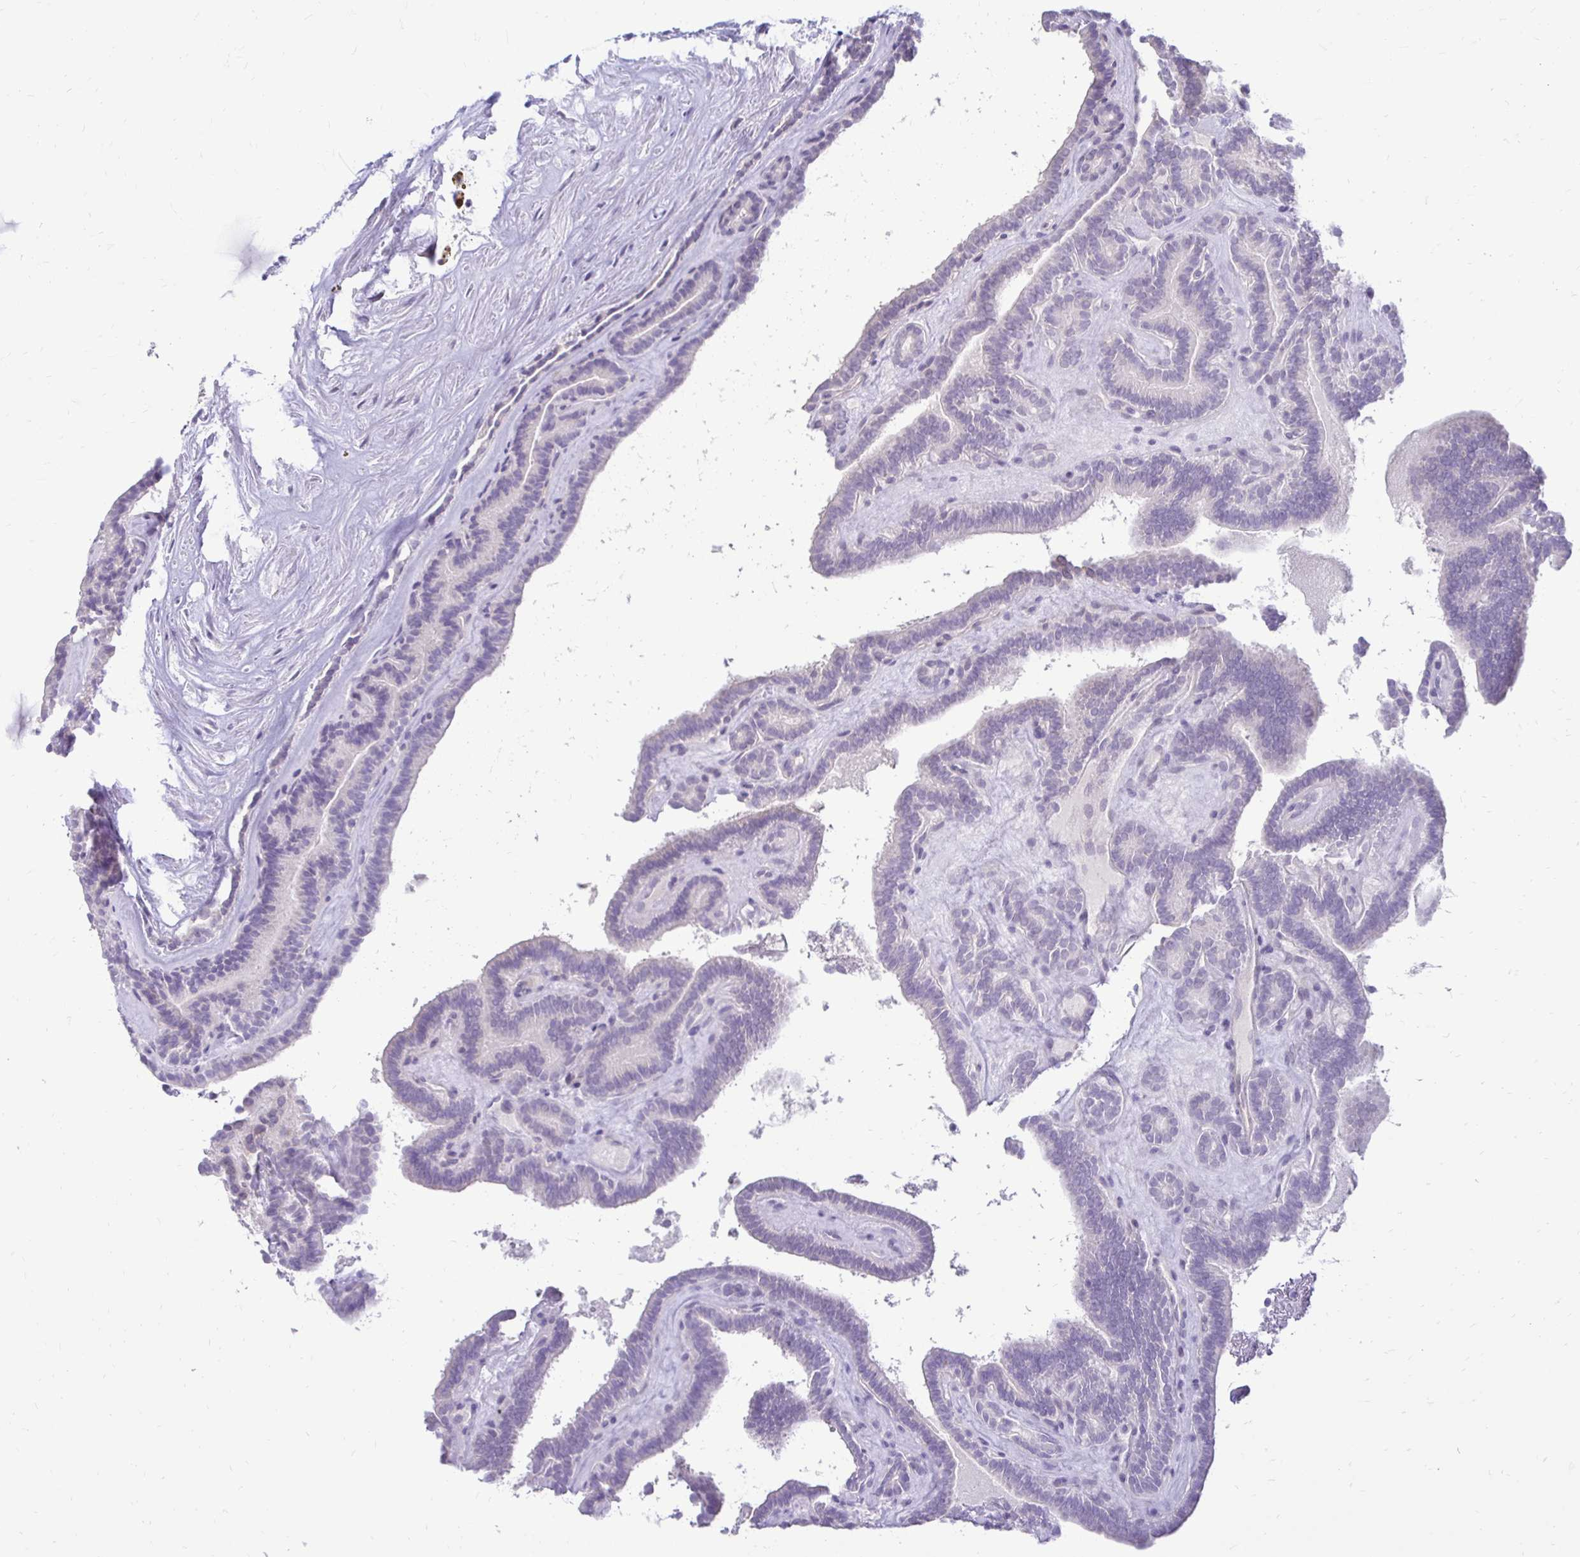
{"staining": {"intensity": "negative", "quantity": "none", "location": "none"}, "tissue": "thyroid cancer", "cell_type": "Tumor cells", "image_type": "cancer", "snomed": [{"axis": "morphology", "description": "Papillary adenocarcinoma, NOS"}, {"axis": "topography", "description": "Thyroid gland"}], "caption": "Thyroid cancer (papillary adenocarcinoma) stained for a protein using immunohistochemistry (IHC) demonstrates no expression tumor cells.", "gene": "GAS2", "patient": {"sex": "female", "age": 21}}